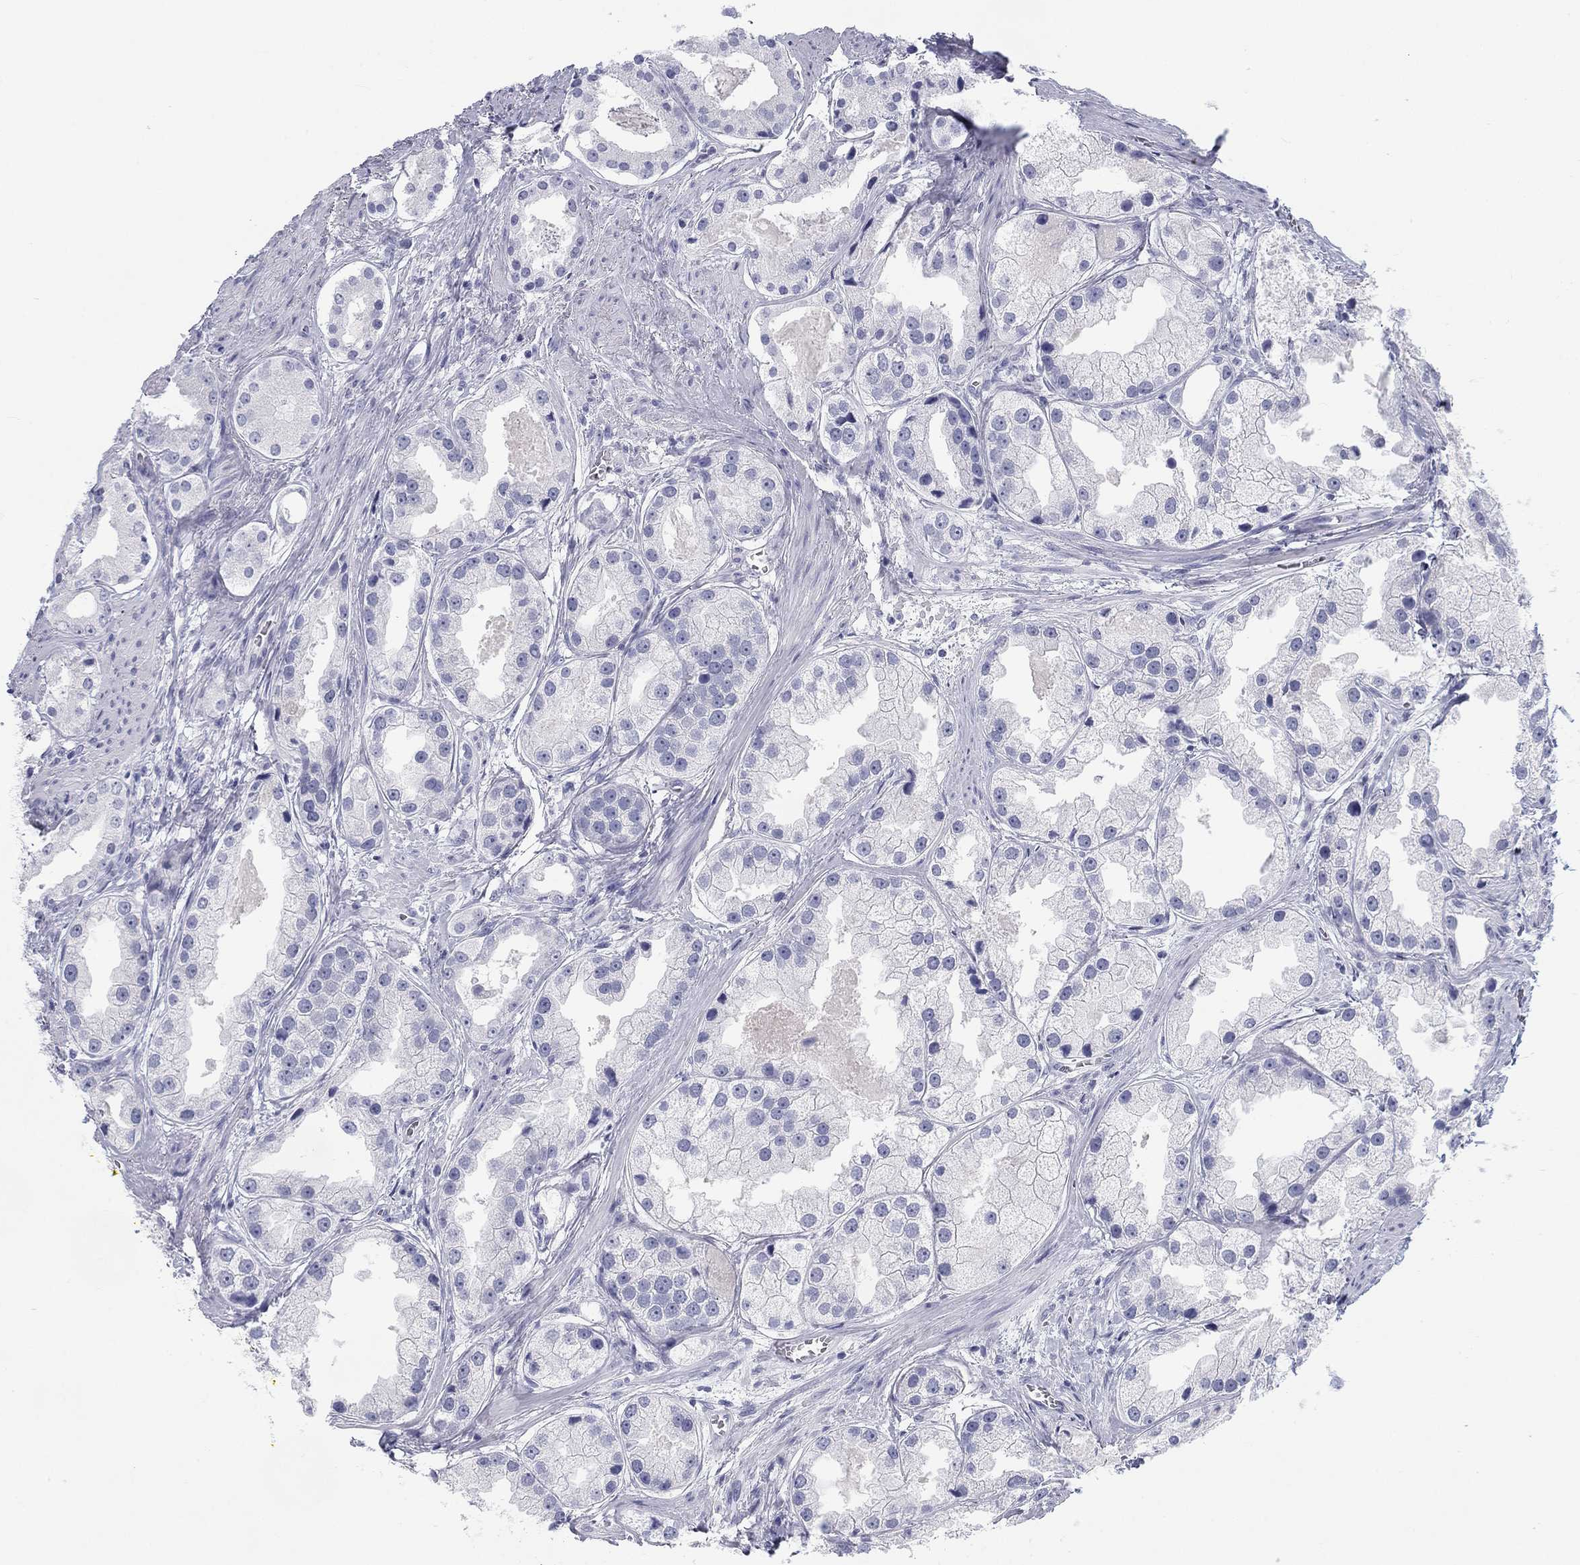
{"staining": {"intensity": "negative", "quantity": "none", "location": "none"}, "tissue": "prostate cancer", "cell_type": "Tumor cells", "image_type": "cancer", "snomed": [{"axis": "morphology", "description": "Adenocarcinoma, NOS"}, {"axis": "topography", "description": "Prostate"}], "caption": "High magnification brightfield microscopy of prostate cancer stained with DAB (brown) and counterstained with hematoxylin (blue): tumor cells show no significant positivity.", "gene": "CALB1", "patient": {"sex": "male", "age": 61}}